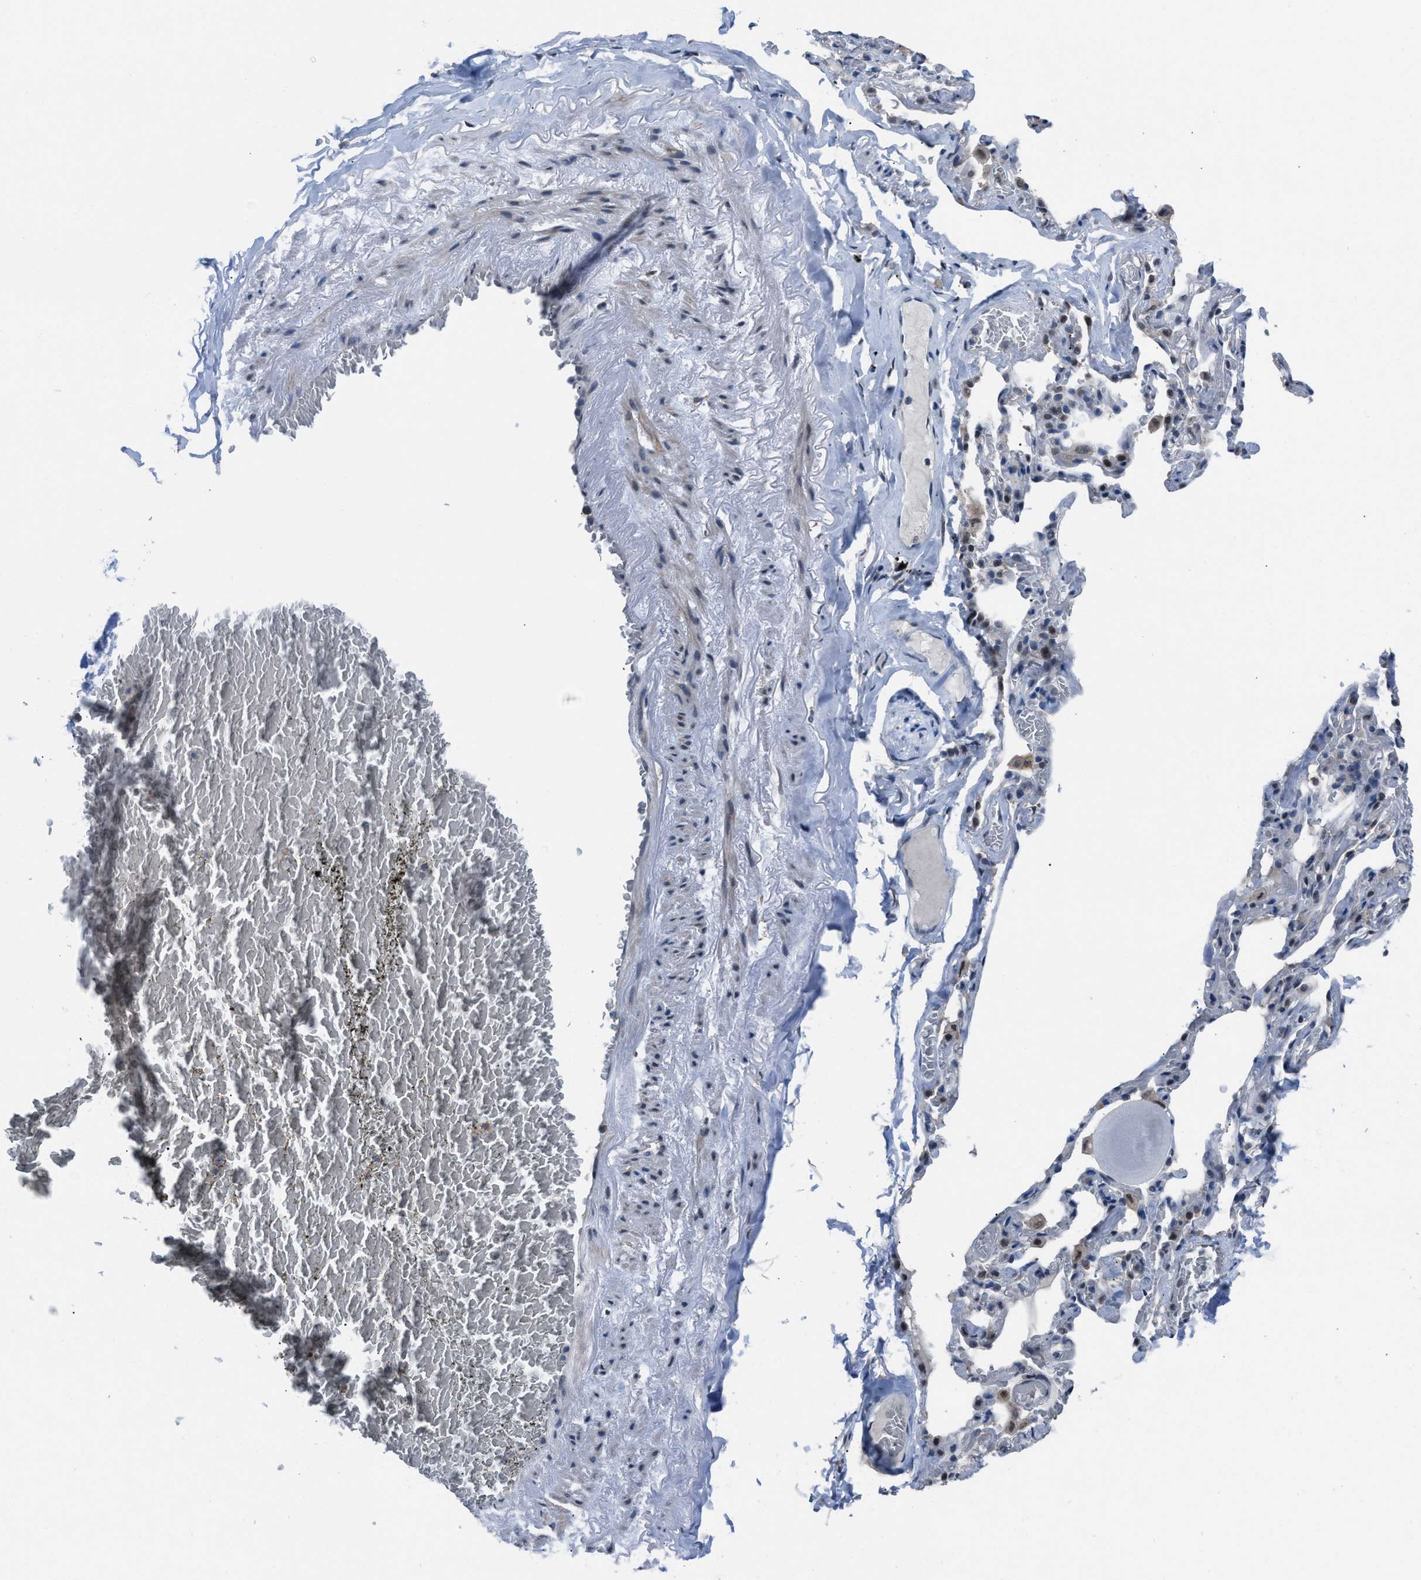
{"staining": {"intensity": "weak", "quantity": ">75%", "location": "cytoplasmic/membranous,nuclear"}, "tissue": "adipose tissue", "cell_type": "Adipocytes", "image_type": "normal", "snomed": [{"axis": "morphology", "description": "Normal tissue, NOS"}, {"axis": "topography", "description": "Cartilage tissue"}, {"axis": "topography", "description": "Lung"}], "caption": "A brown stain shows weak cytoplasmic/membranous,nuclear staining of a protein in adipocytes of normal human adipose tissue. (DAB IHC with brightfield microscopy, high magnification).", "gene": "ZNF276", "patient": {"sex": "female", "age": 77}}